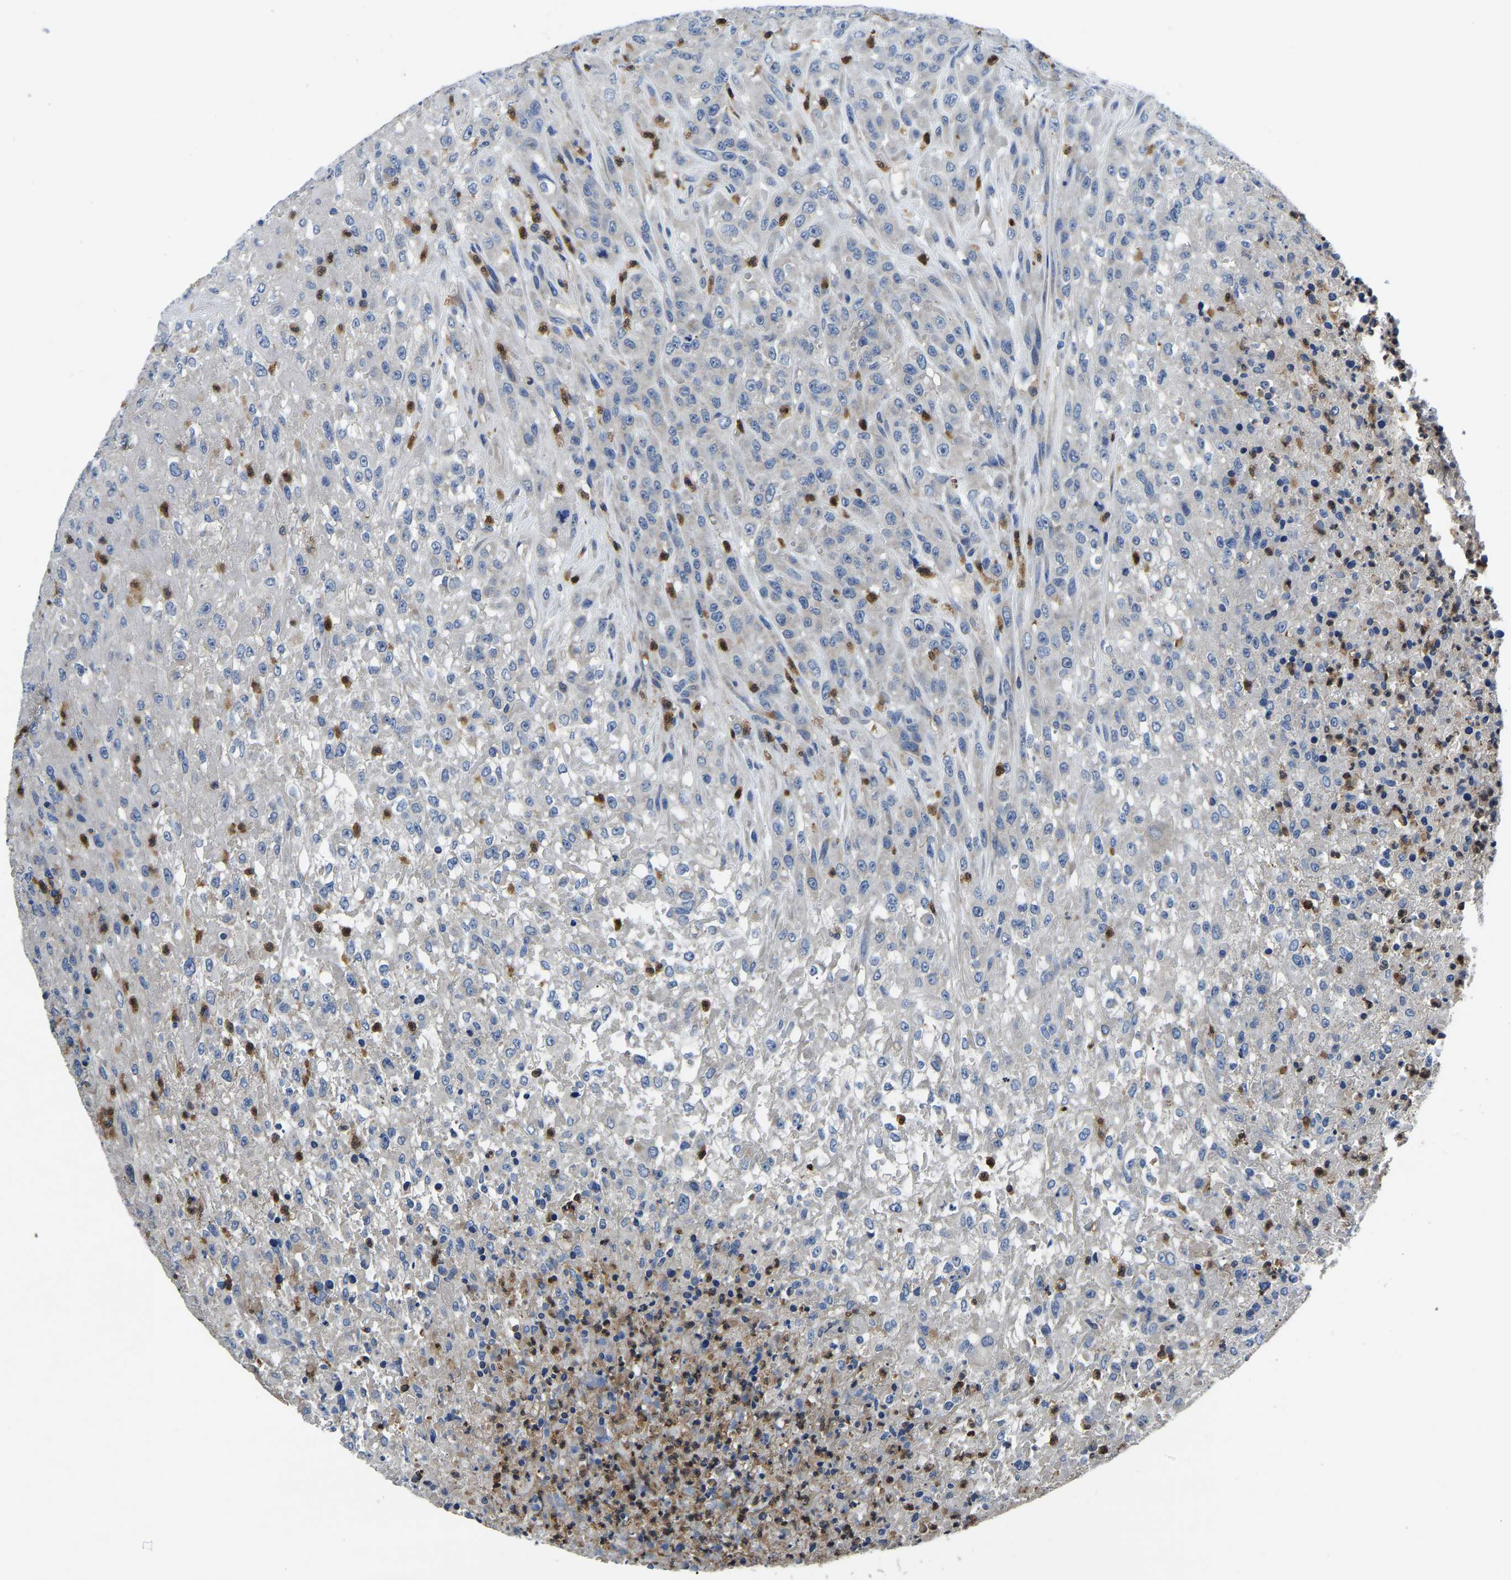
{"staining": {"intensity": "negative", "quantity": "none", "location": "none"}, "tissue": "urothelial cancer", "cell_type": "Tumor cells", "image_type": "cancer", "snomed": [{"axis": "morphology", "description": "Urothelial carcinoma, High grade"}, {"axis": "topography", "description": "Urinary bladder"}], "caption": "This is an immunohistochemistry photomicrograph of high-grade urothelial carcinoma. There is no expression in tumor cells.", "gene": "TOR1B", "patient": {"sex": "male", "age": 46}}